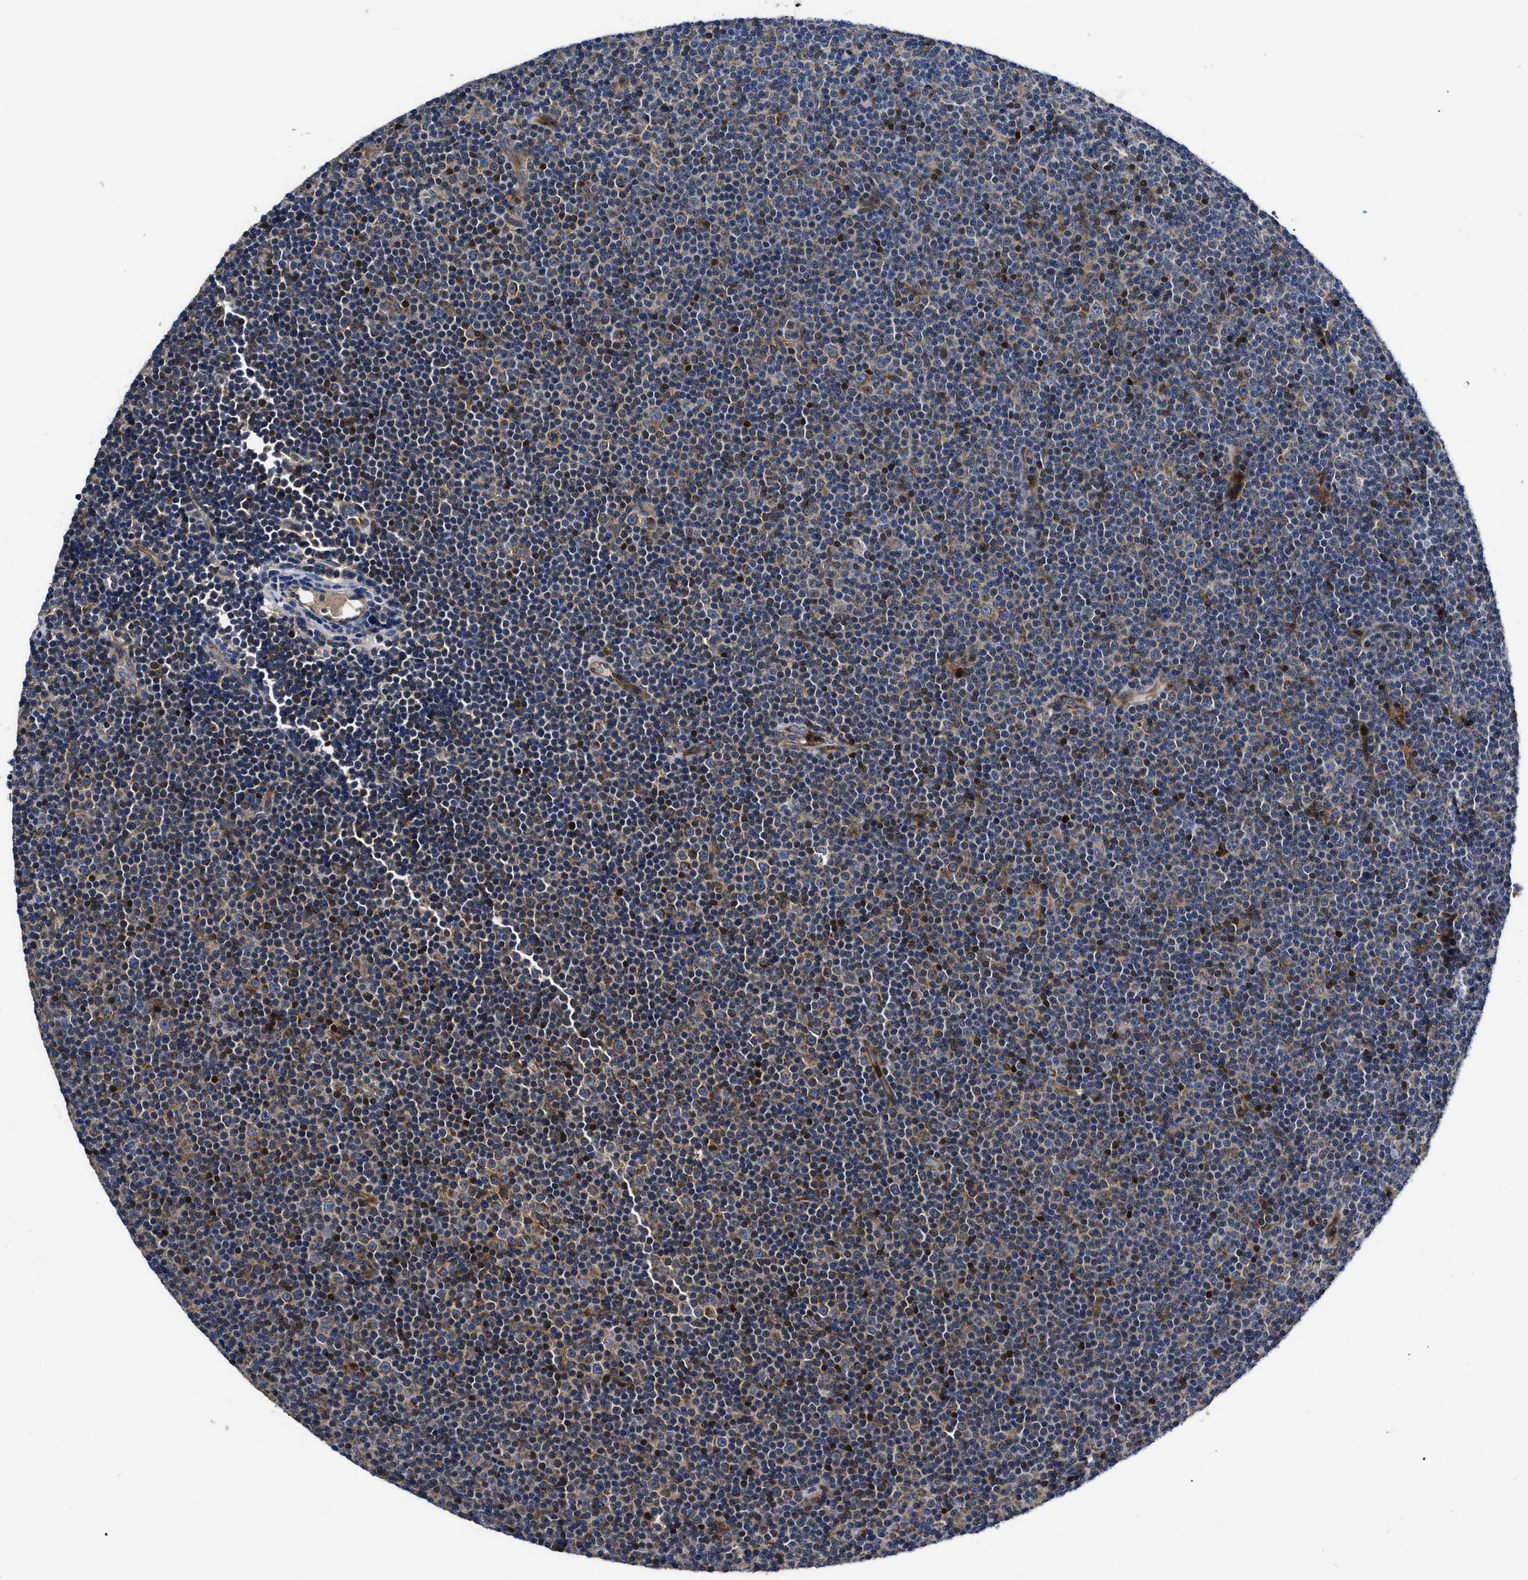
{"staining": {"intensity": "moderate", "quantity": ">75%", "location": "cytoplasmic/membranous,nuclear"}, "tissue": "lymphoma", "cell_type": "Tumor cells", "image_type": "cancer", "snomed": [{"axis": "morphology", "description": "Malignant lymphoma, non-Hodgkin's type, Low grade"}, {"axis": "topography", "description": "Lymph node"}], "caption": "High-magnification brightfield microscopy of low-grade malignant lymphoma, non-Hodgkin's type stained with DAB (3,3'-diaminobenzidine) (brown) and counterstained with hematoxylin (blue). tumor cells exhibit moderate cytoplasmic/membranous and nuclear staining is present in approximately>75% of cells. Using DAB (3,3'-diaminobenzidine) (brown) and hematoxylin (blue) stains, captured at high magnification using brightfield microscopy.", "gene": "YBEY", "patient": {"sex": "female", "age": 67}}